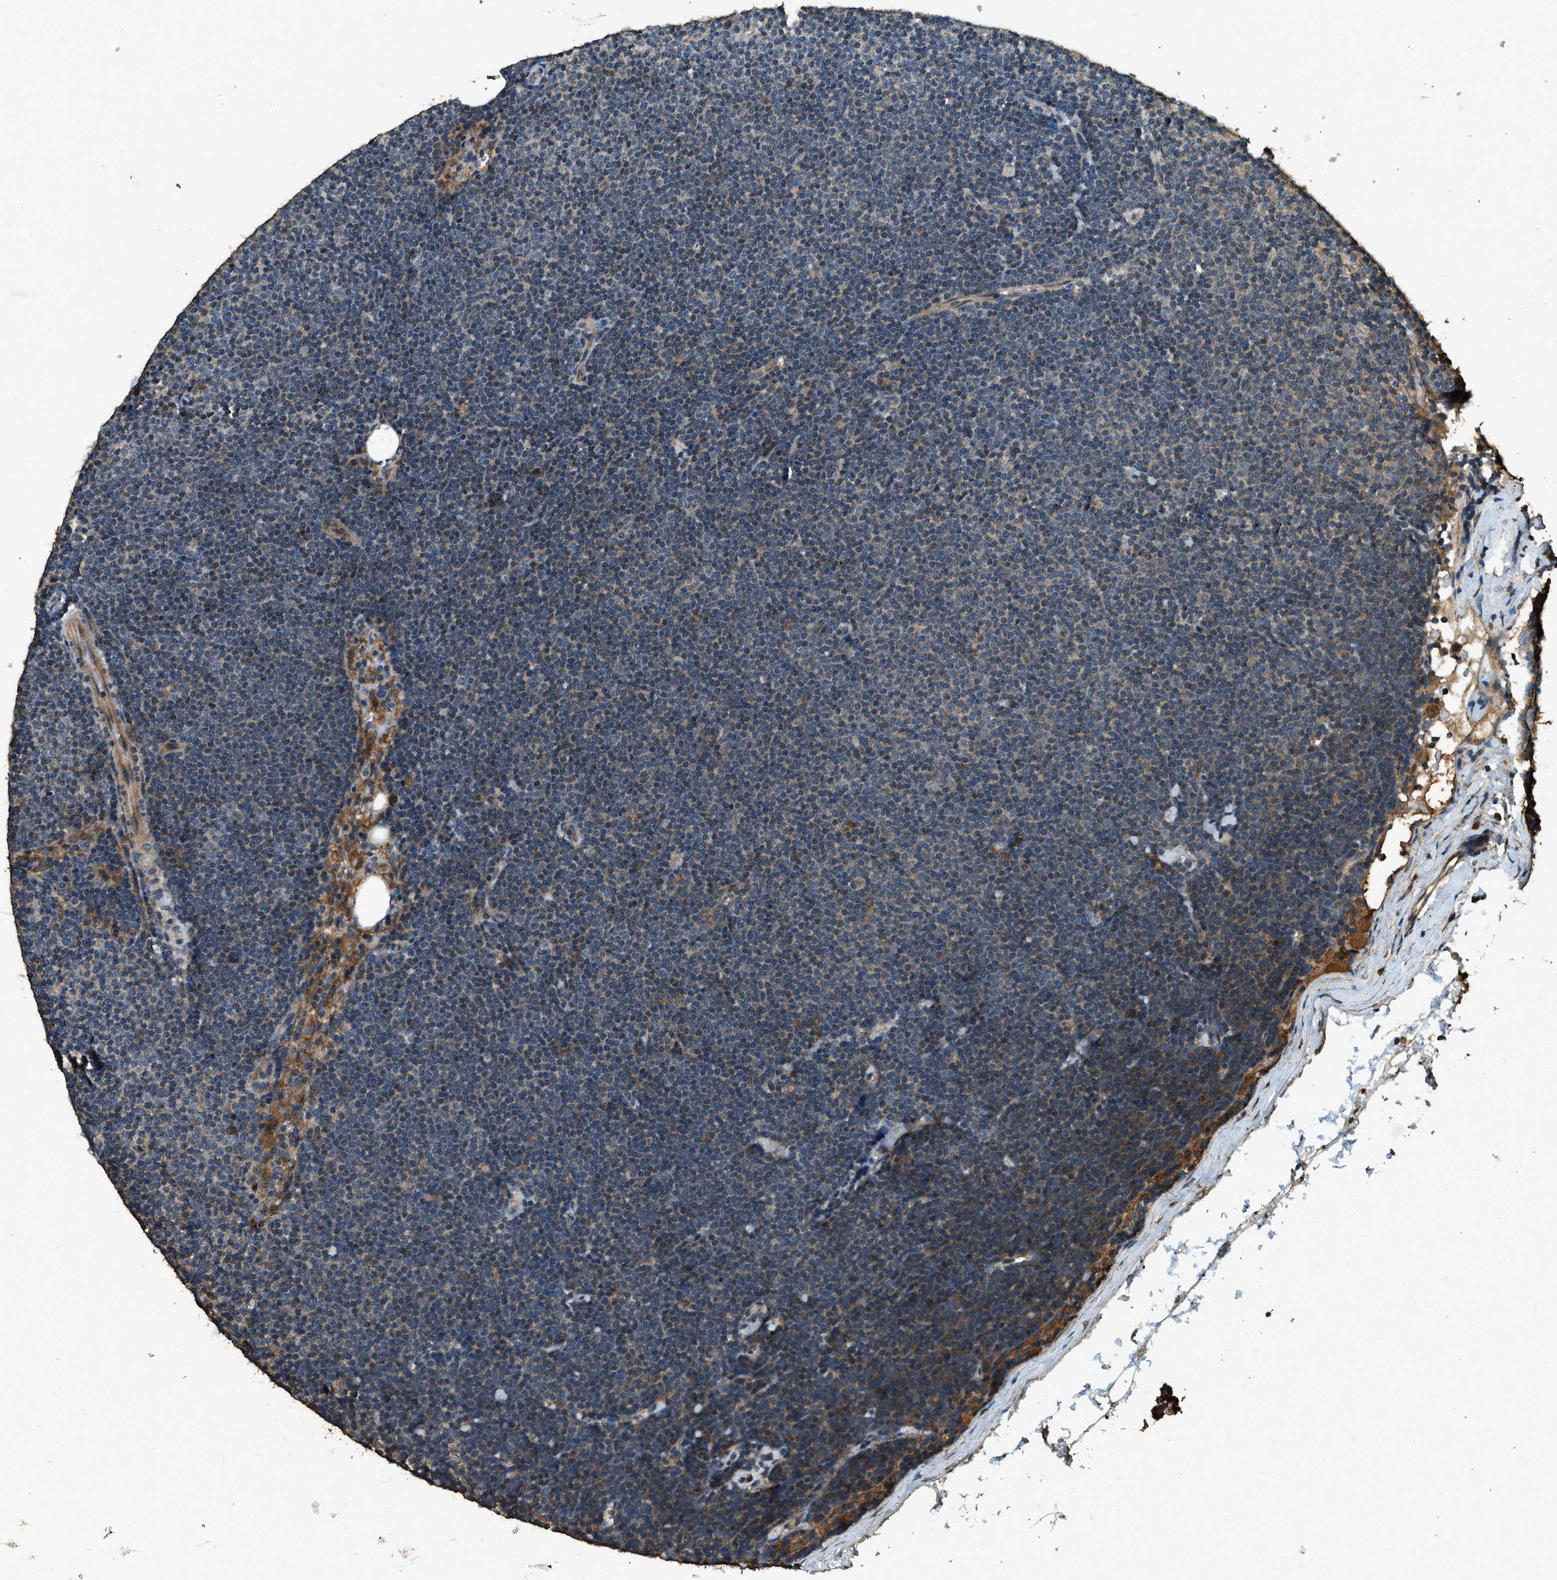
{"staining": {"intensity": "moderate", "quantity": "<25%", "location": "cytoplasmic/membranous"}, "tissue": "lymphoma", "cell_type": "Tumor cells", "image_type": "cancer", "snomed": [{"axis": "morphology", "description": "Malignant lymphoma, non-Hodgkin's type, Low grade"}, {"axis": "topography", "description": "Lymph node"}], "caption": "Protein expression analysis of lymphoma demonstrates moderate cytoplasmic/membranous positivity in approximately <25% of tumor cells.", "gene": "ERGIC1", "patient": {"sex": "female", "age": 53}}